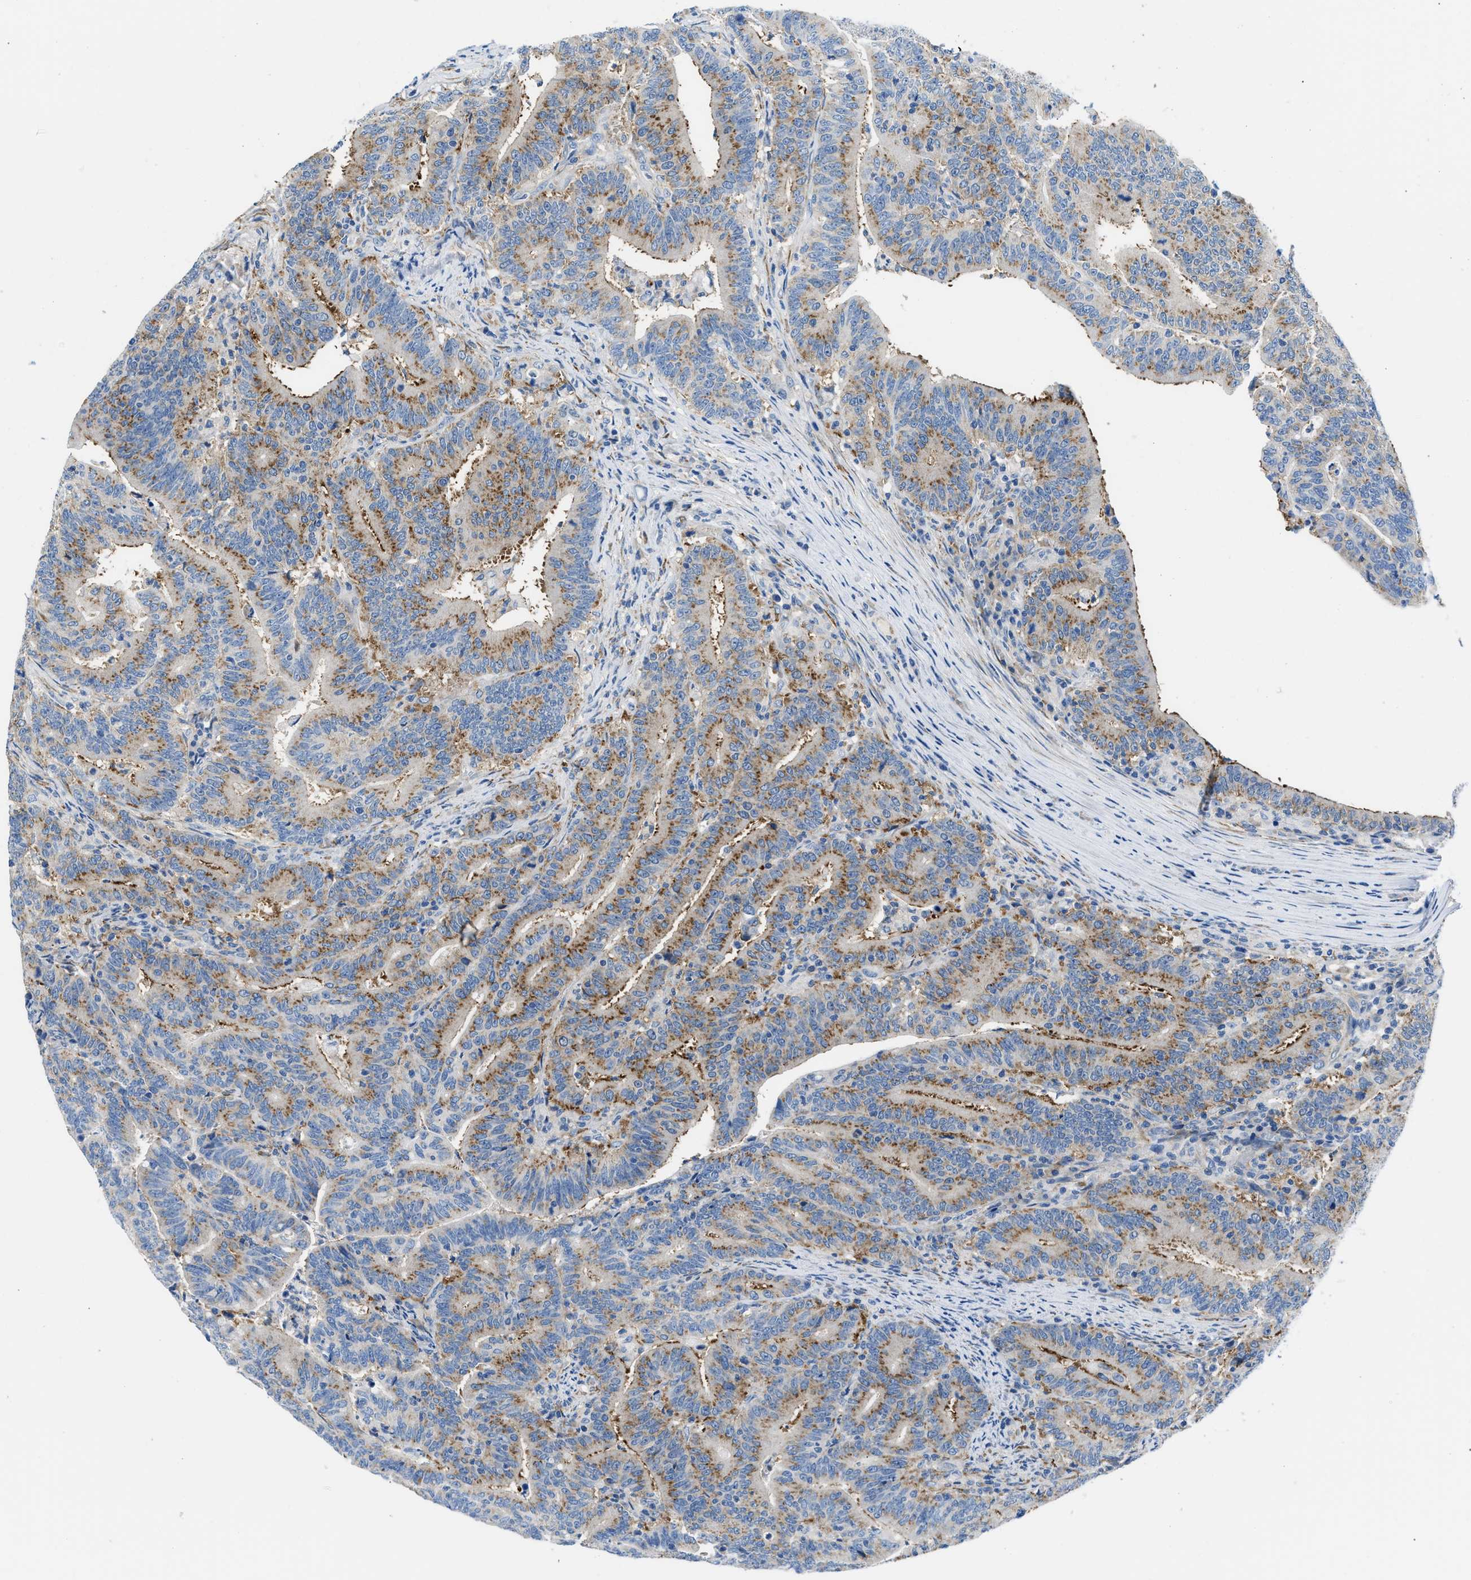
{"staining": {"intensity": "moderate", "quantity": ">75%", "location": "cytoplasmic/membranous"}, "tissue": "colorectal cancer", "cell_type": "Tumor cells", "image_type": "cancer", "snomed": [{"axis": "morphology", "description": "Adenocarcinoma, NOS"}, {"axis": "topography", "description": "Colon"}], "caption": "This is an image of immunohistochemistry staining of colorectal cancer (adenocarcinoma), which shows moderate expression in the cytoplasmic/membranous of tumor cells.", "gene": "BNC2", "patient": {"sex": "female", "age": 66}}